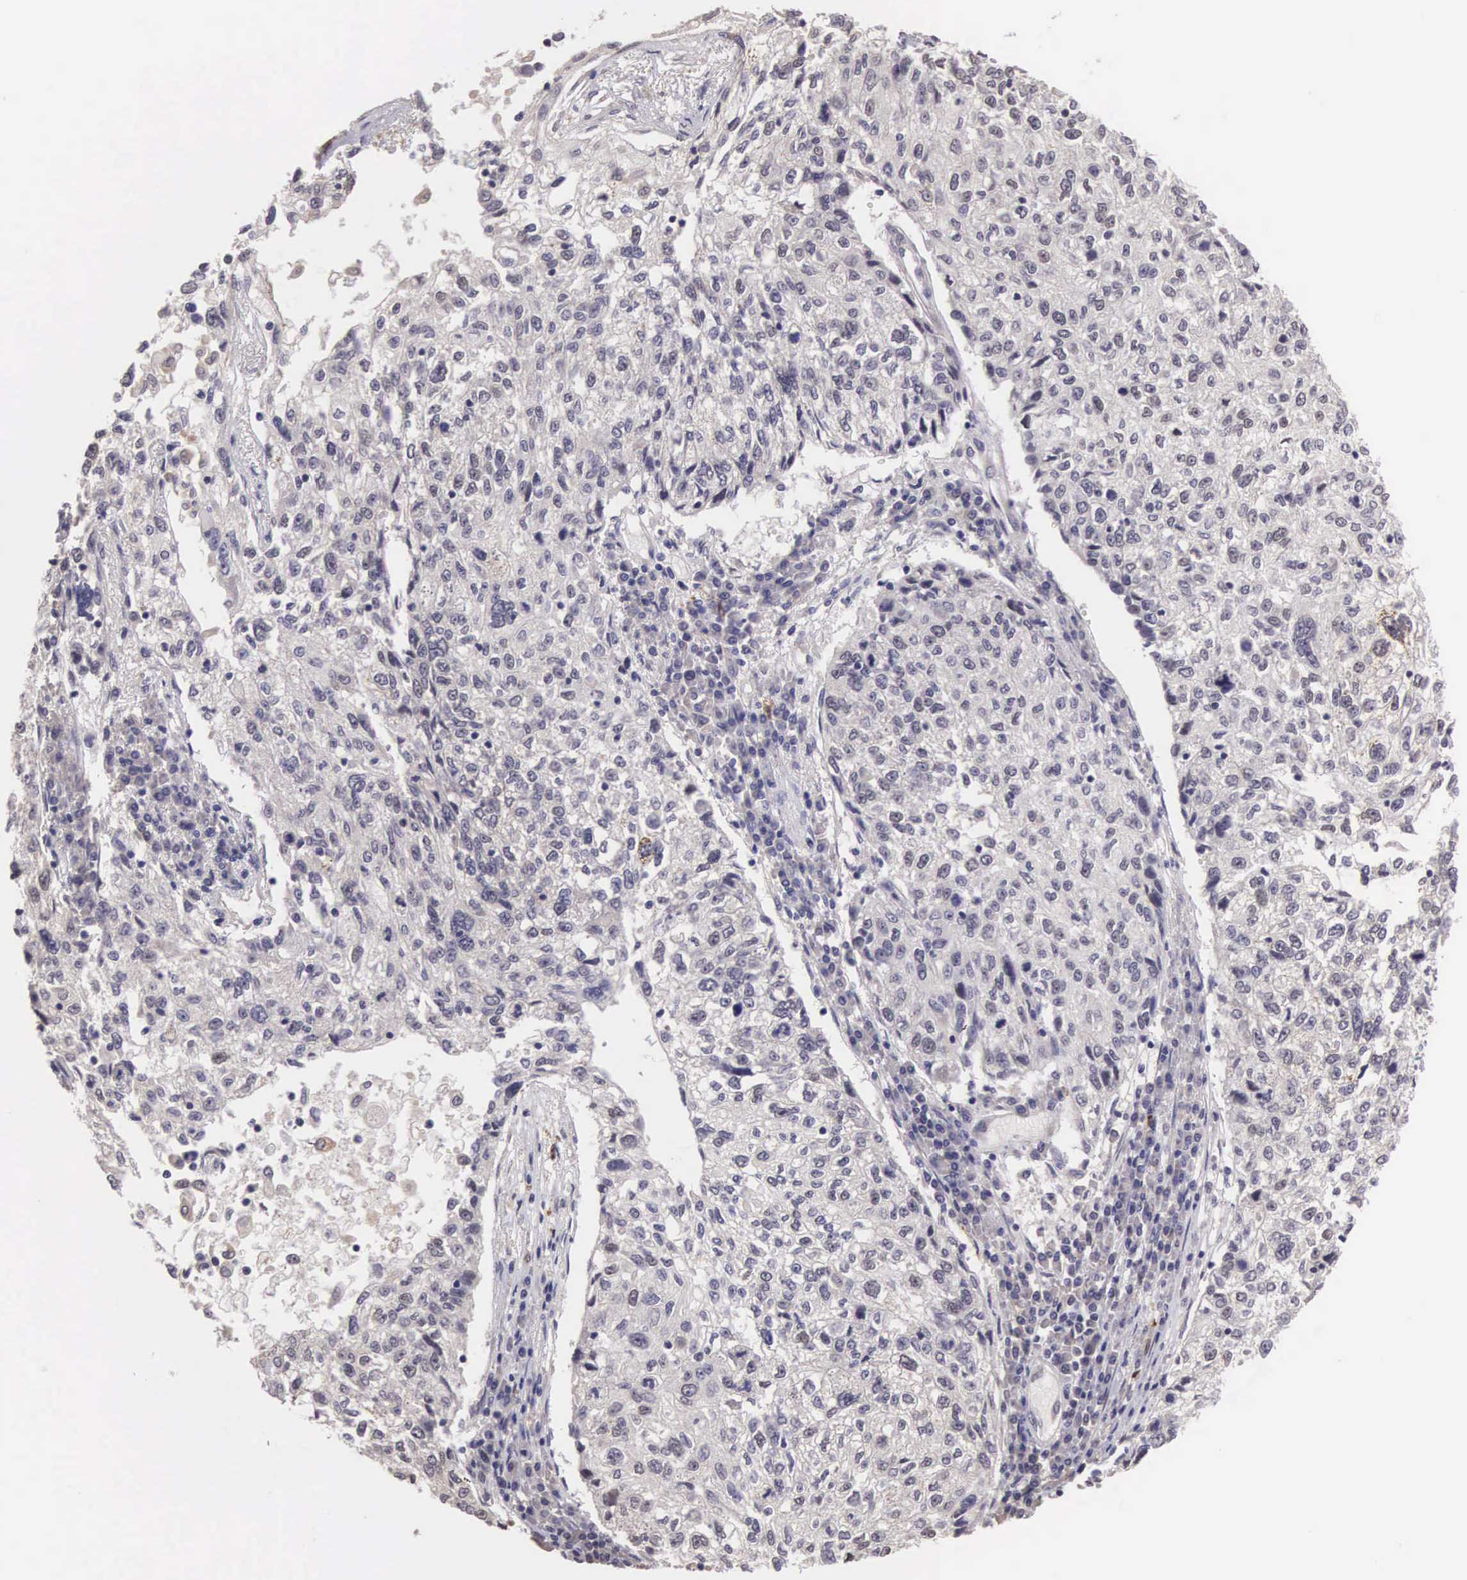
{"staining": {"intensity": "negative", "quantity": "none", "location": "none"}, "tissue": "cervical cancer", "cell_type": "Tumor cells", "image_type": "cancer", "snomed": [{"axis": "morphology", "description": "Squamous cell carcinoma, NOS"}, {"axis": "topography", "description": "Cervix"}], "caption": "The image demonstrates no staining of tumor cells in cervical cancer (squamous cell carcinoma).", "gene": "CDC45", "patient": {"sex": "female", "age": 57}}